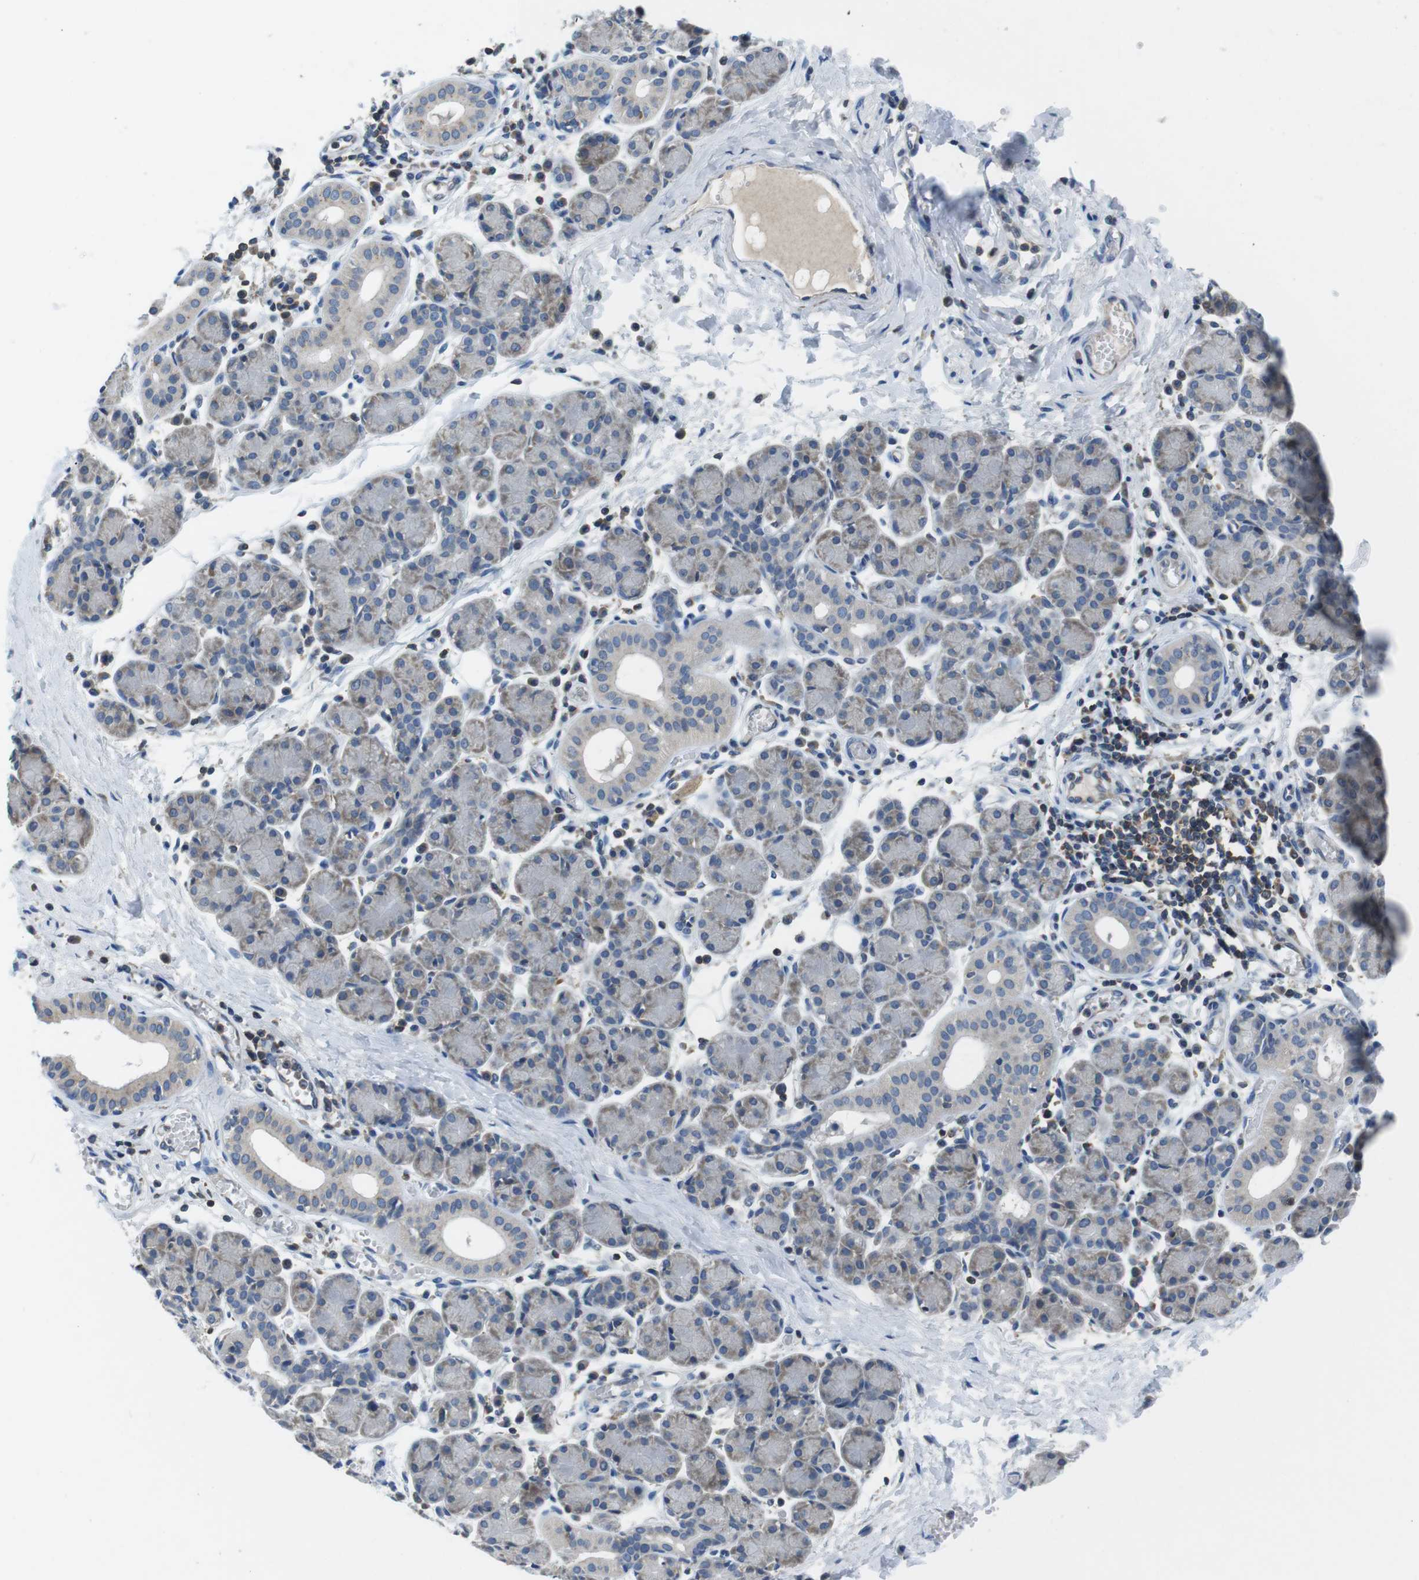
{"staining": {"intensity": "weak", "quantity": "<25%", "location": "cytoplasmic/membranous"}, "tissue": "salivary gland", "cell_type": "Glandular cells", "image_type": "normal", "snomed": [{"axis": "morphology", "description": "Normal tissue, NOS"}, {"axis": "morphology", "description": "Inflammation, NOS"}, {"axis": "topography", "description": "Lymph node"}, {"axis": "topography", "description": "Salivary gland"}], "caption": "IHC image of benign human salivary gland stained for a protein (brown), which reveals no expression in glandular cells.", "gene": "PIK3CD", "patient": {"sex": "male", "age": 3}}